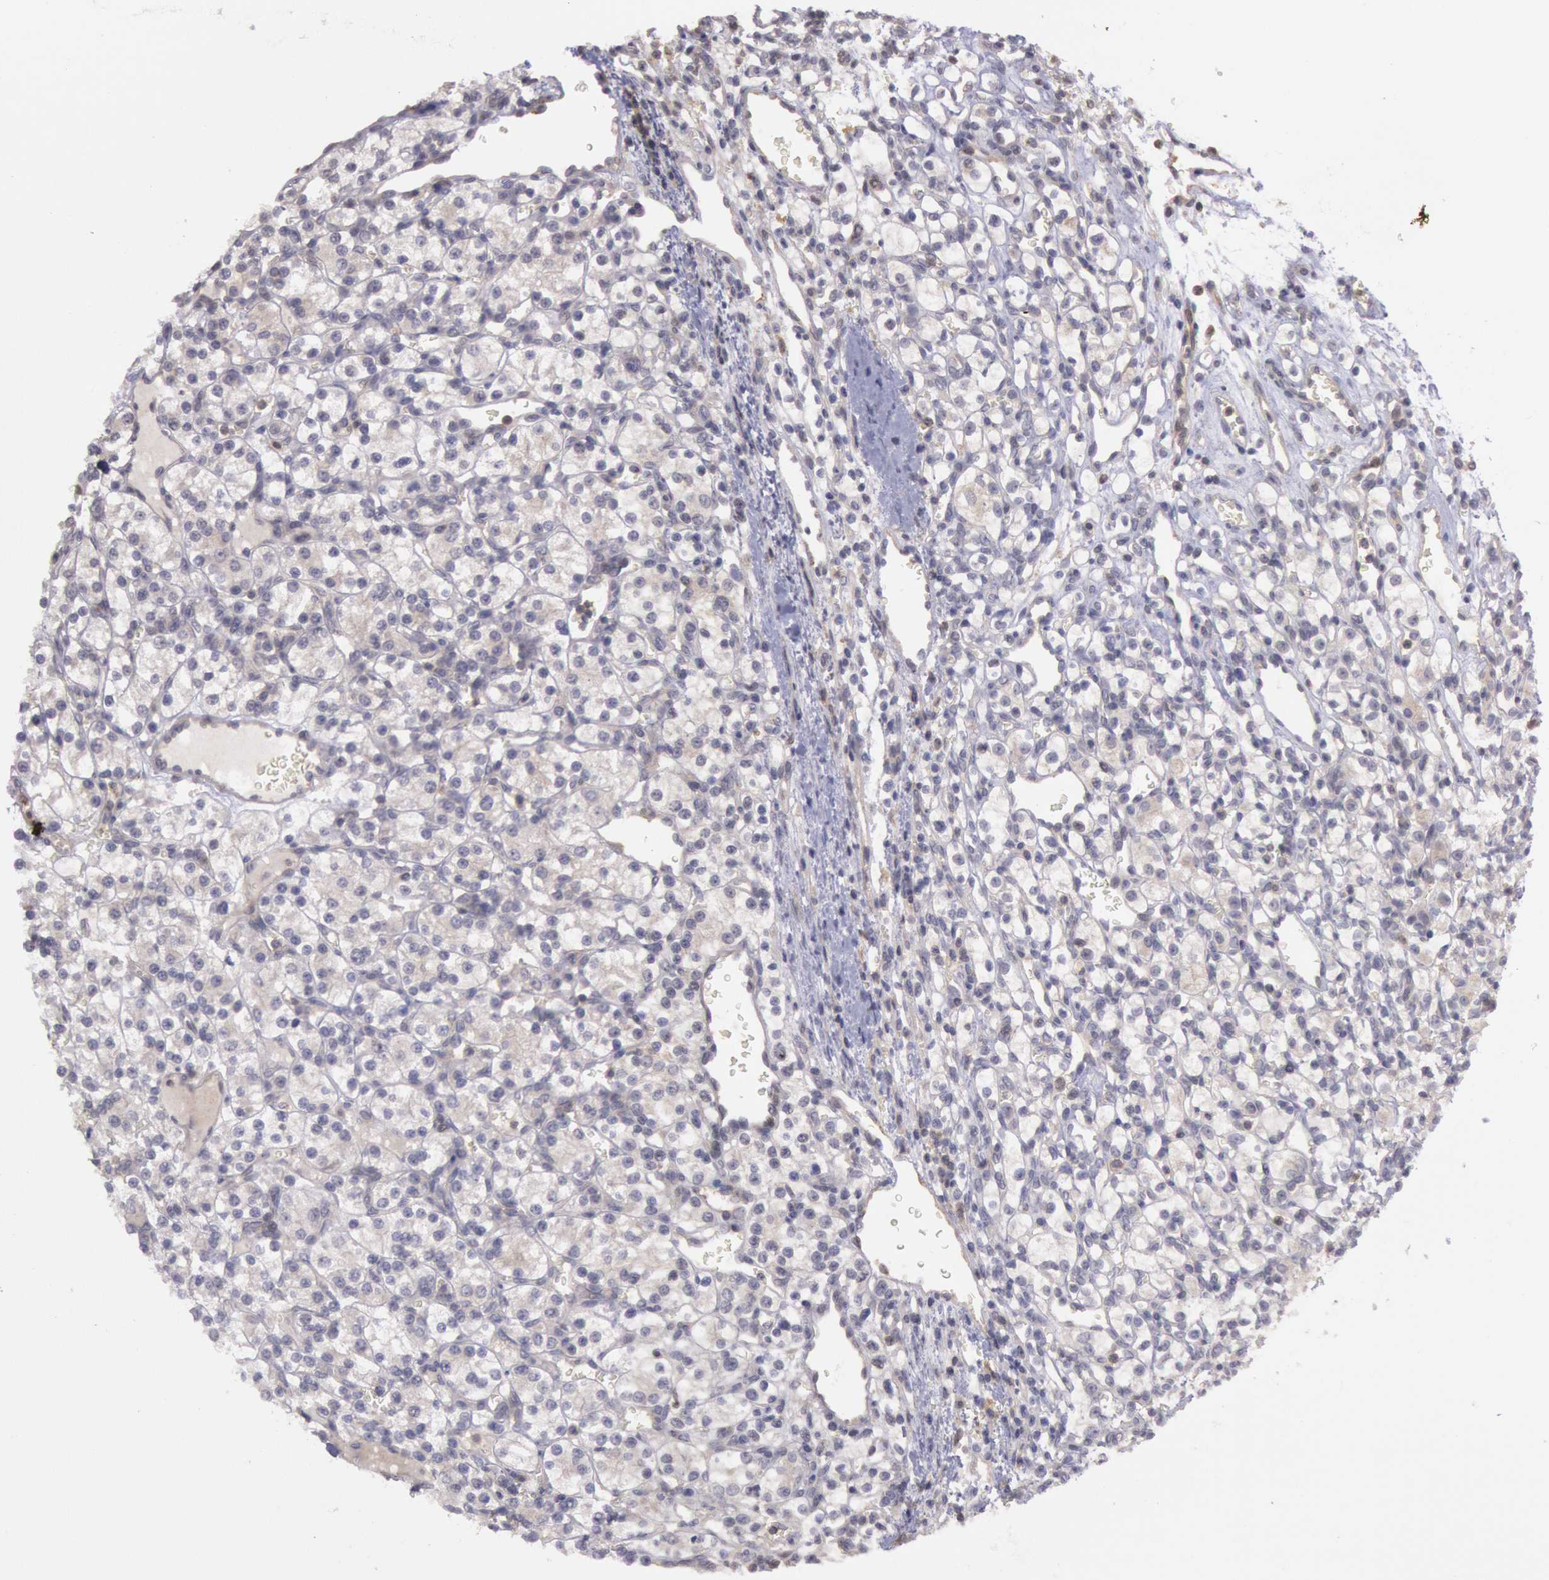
{"staining": {"intensity": "weak", "quantity": "25%-75%", "location": "cytoplasmic/membranous"}, "tissue": "renal cancer", "cell_type": "Tumor cells", "image_type": "cancer", "snomed": [{"axis": "morphology", "description": "Adenocarcinoma, NOS"}, {"axis": "topography", "description": "Kidney"}], "caption": "Immunohistochemical staining of human renal adenocarcinoma exhibits low levels of weak cytoplasmic/membranous protein positivity in approximately 25%-75% of tumor cells.", "gene": "TRIB2", "patient": {"sex": "female", "age": 62}}